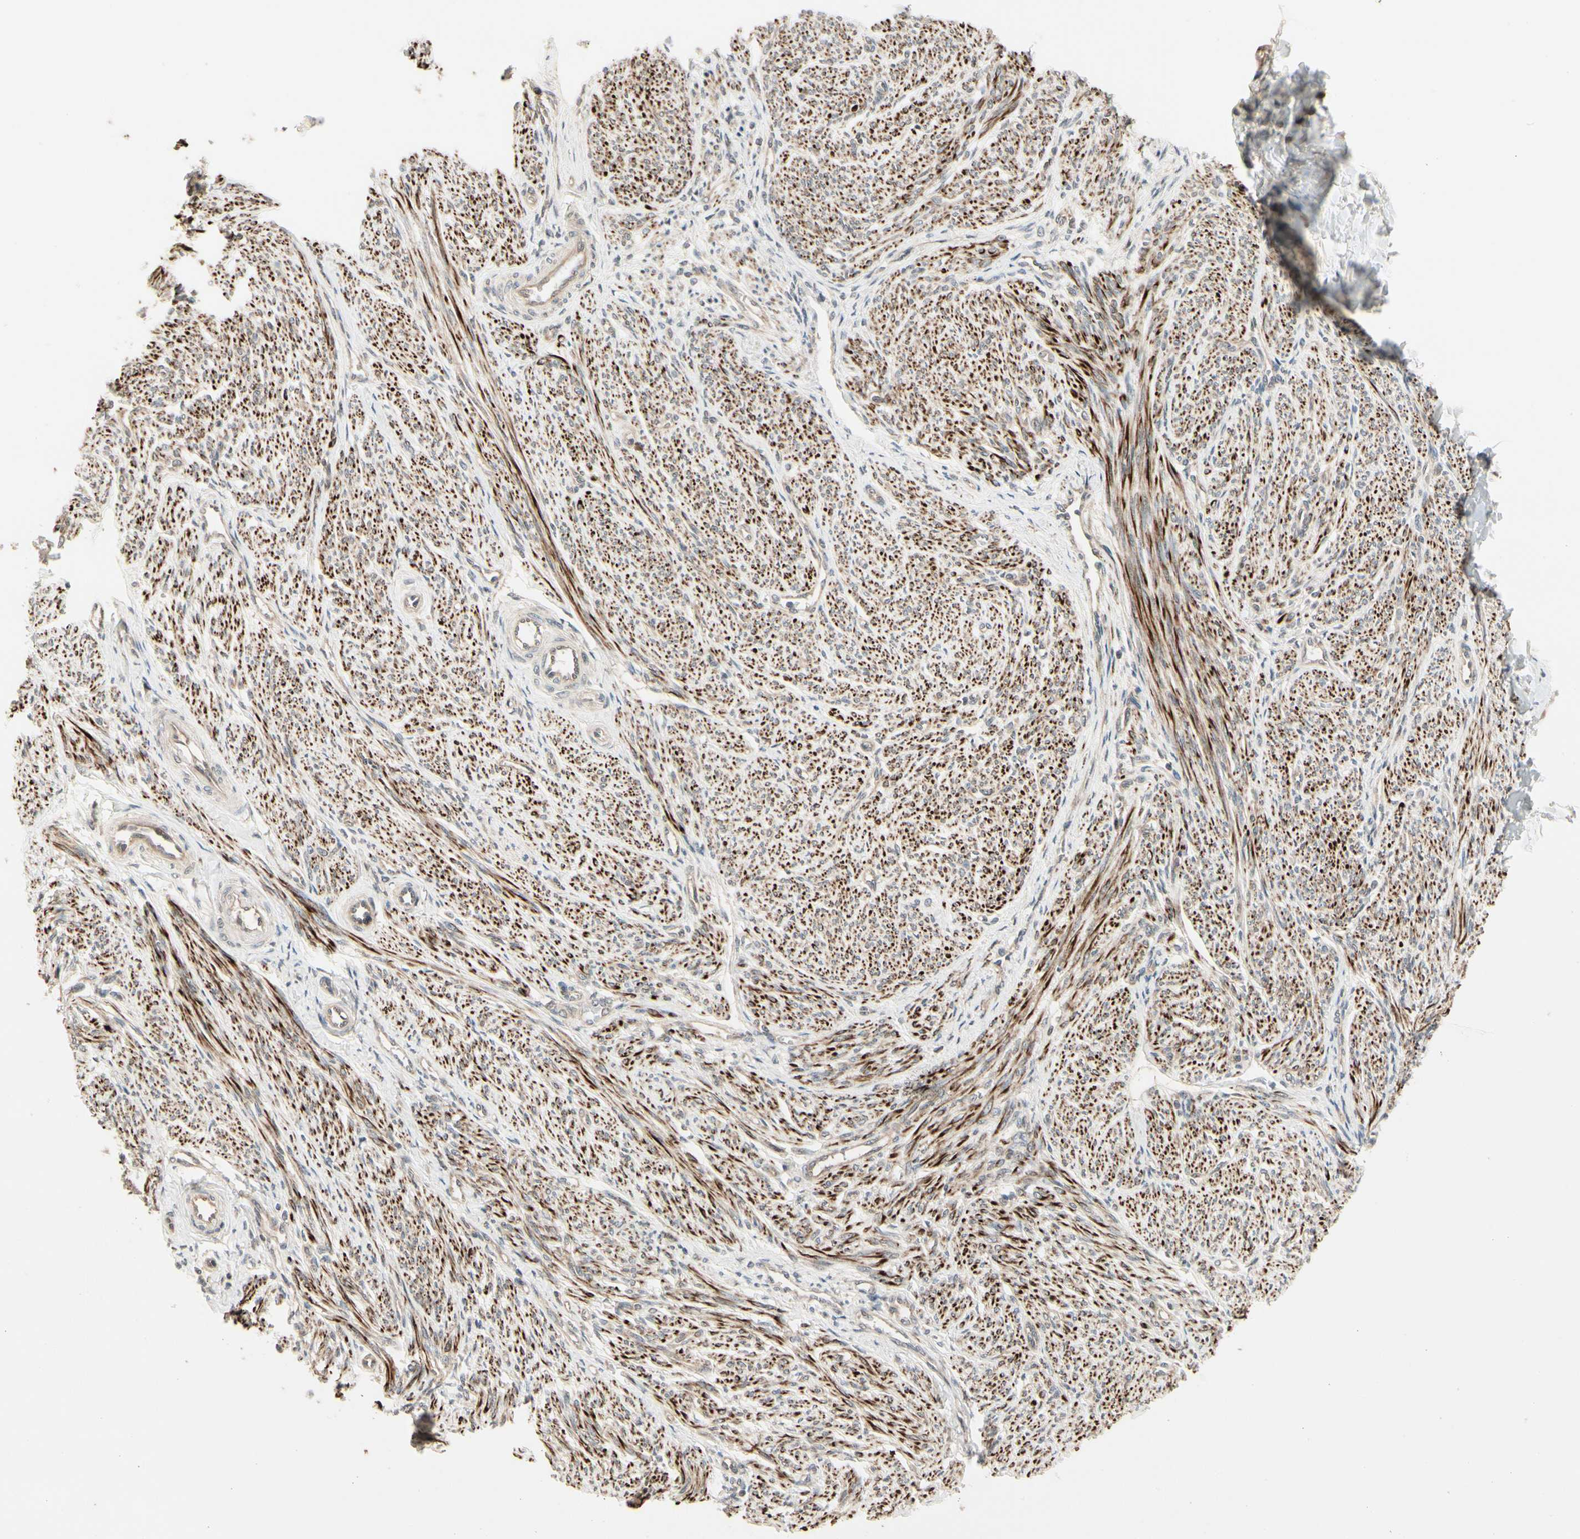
{"staining": {"intensity": "strong", "quantity": ">75%", "location": "cytoplasmic/membranous"}, "tissue": "smooth muscle", "cell_type": "Smooth muscle cells", "image_type": "normal", "snomed": [{"axis": "morphology", "description": "Normal tissue, NOS"}, {"axis": "topography", "description": "Smooth muscle"}], "caption": "High-magnification brightfield microscopy of unremarkable smooth muscle stained with DAB (3,3'-diaminobenzidine) (brown) and counterstained with hematoxylin (blue). smooth muscle cells exhibit strong cytoplasmic/membranous staining is seen in approximately>75% of cells.", "gene": "SVBP", "patient": {"sex": "female", "age": 65}}